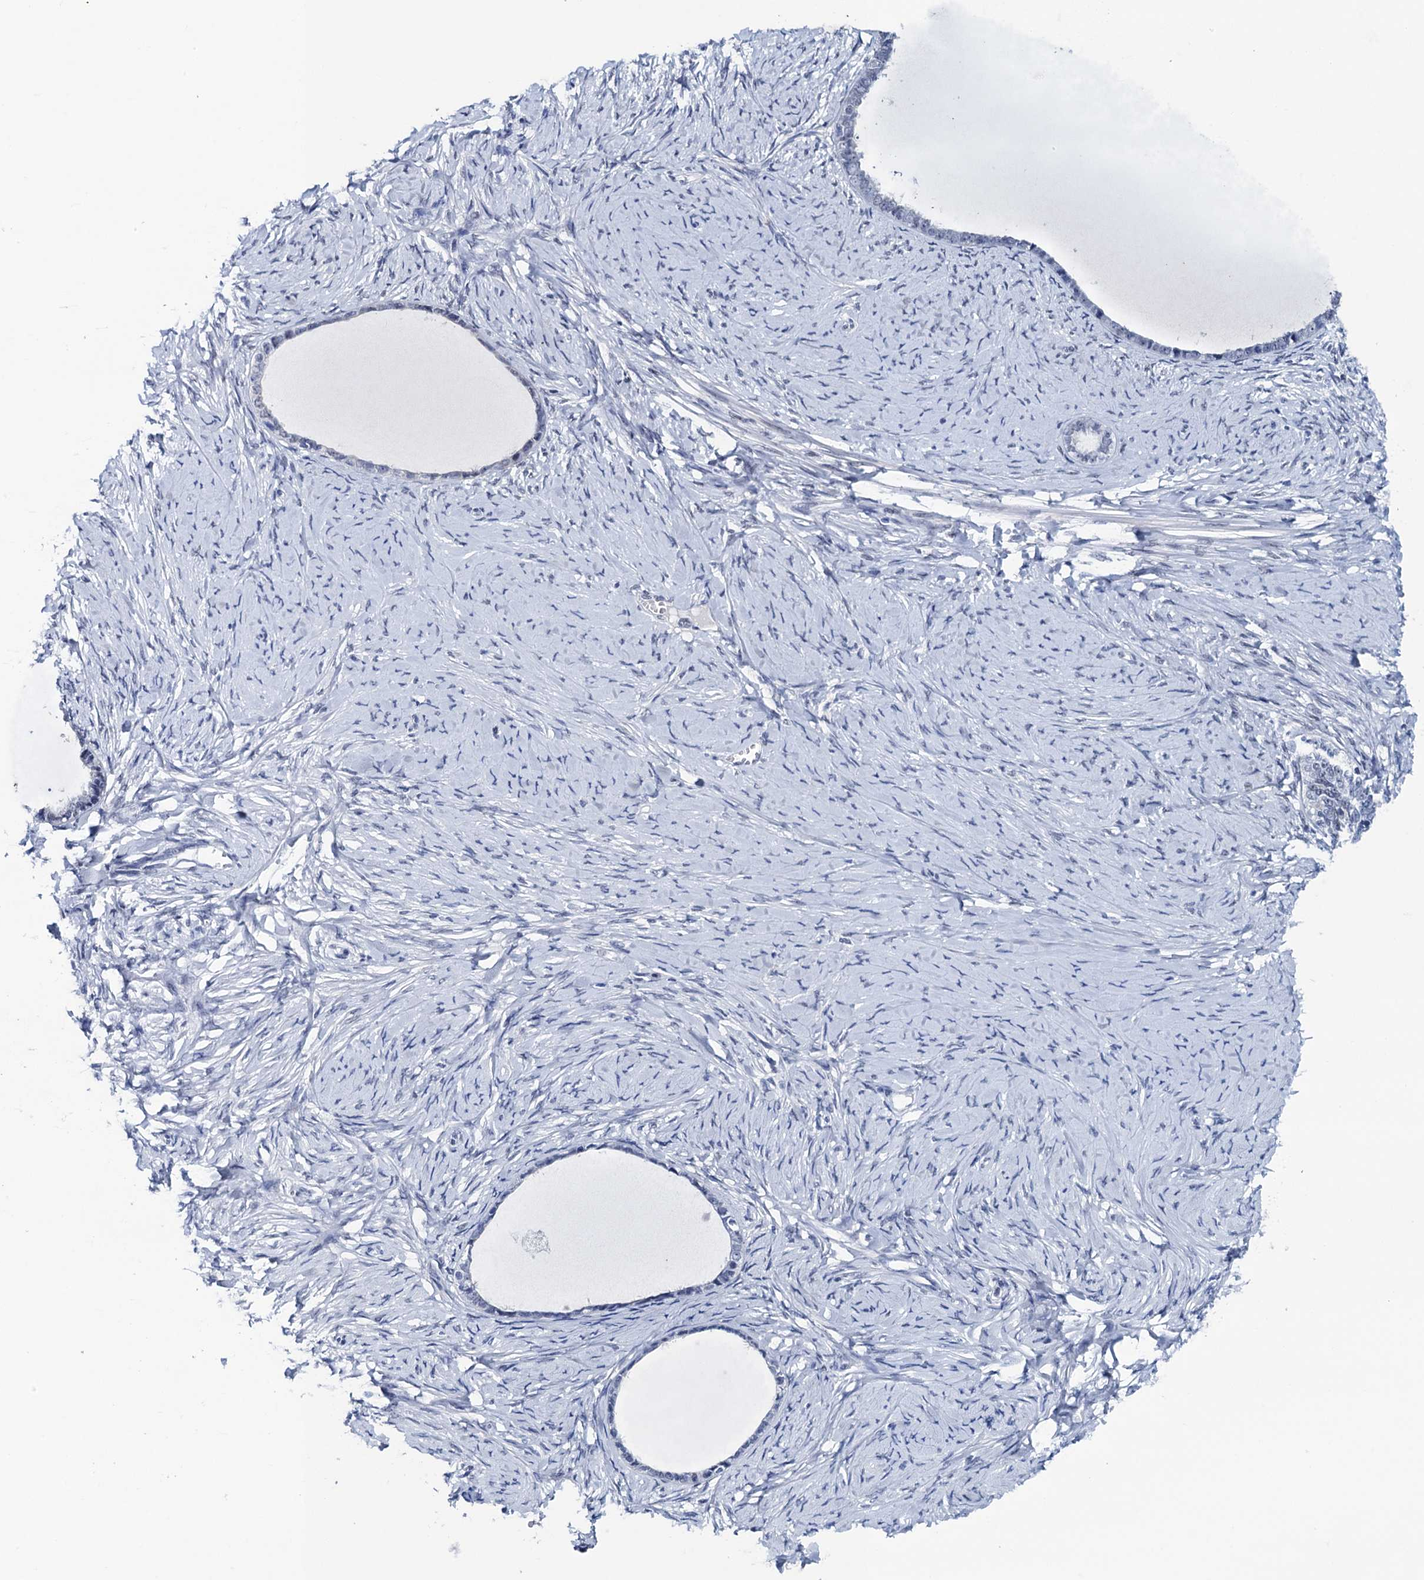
{"staining": {"intensity": "negative", "quantity": "none", "location": "none"}, "tissue": "ovarian cancer", "cell_type": "Tumor cells", "image_type": "cancer", "snomed": [{"axis": "morphology", "description": "Cystadenocarcinoma, serous, NOS"}, {"axis": "topography", "description": "Ovary"}], "caption": "IHC histopathology image of human ovarian cancer stained for a protein (brown), which displays no staining in tumor cells.", "gene": "FNBP4", "patient": {"sex": "female", "age": 79}}